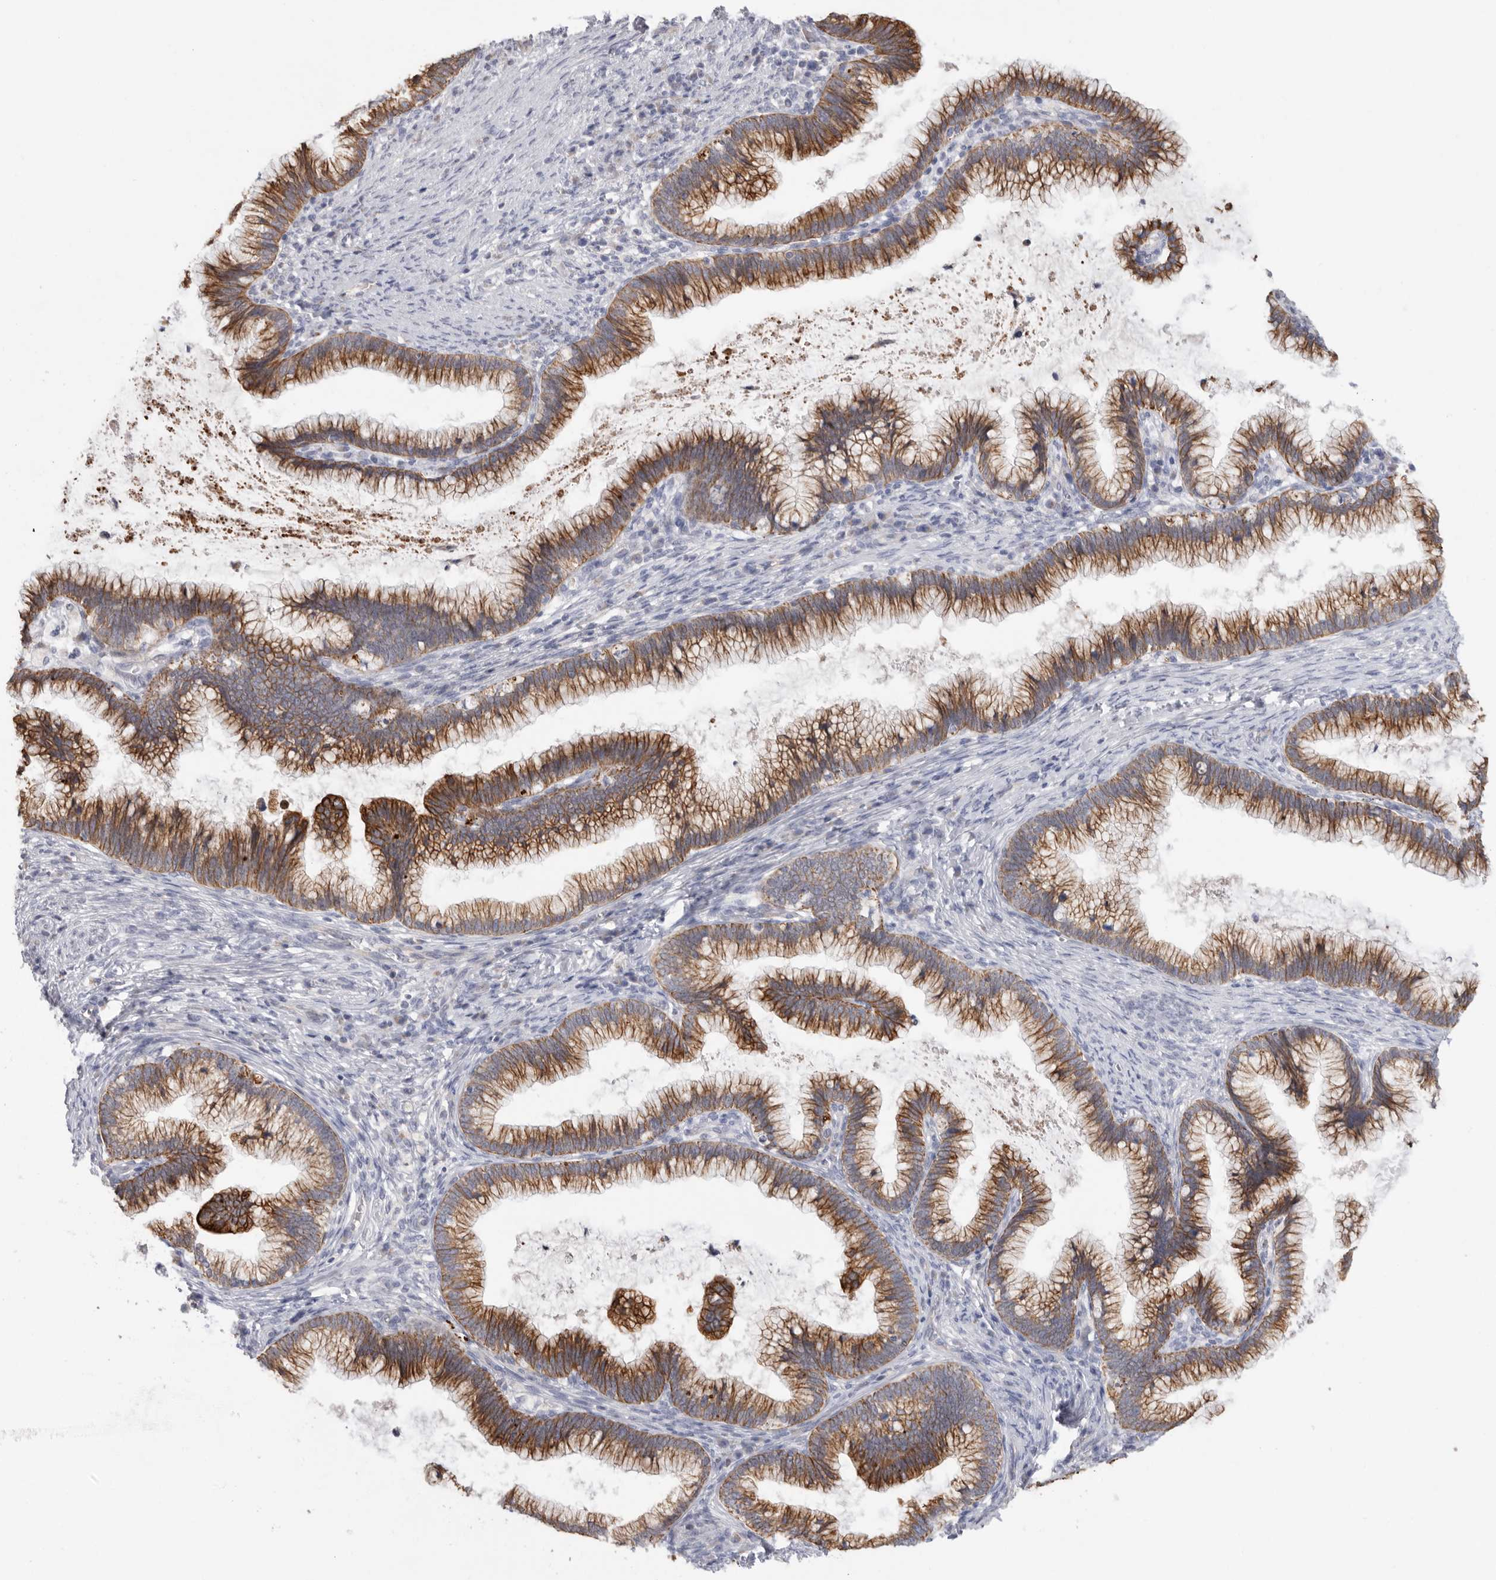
{"staining": {"intensity": "strong", "quantity": ">75%", "location": "cytoplasmic/membranous"}, "tissue": "cervical cancer", "cell_type": "Tumor cells", "image_type": "cancer", "snomed": [{"axis": "morphology", "description": "Adenocarcinoma, NOS"}, {"axis": "topography", "description": "Cervix"}], "caption": "Human cervical cancer (adenocarcinoma) stained with a brown dye exhibits strong cytoplasmic/membranous positive staining in about >75% of tumor cells.", "gene": "MTFR1L", "patient": {"sex": "female", "age": 36}}